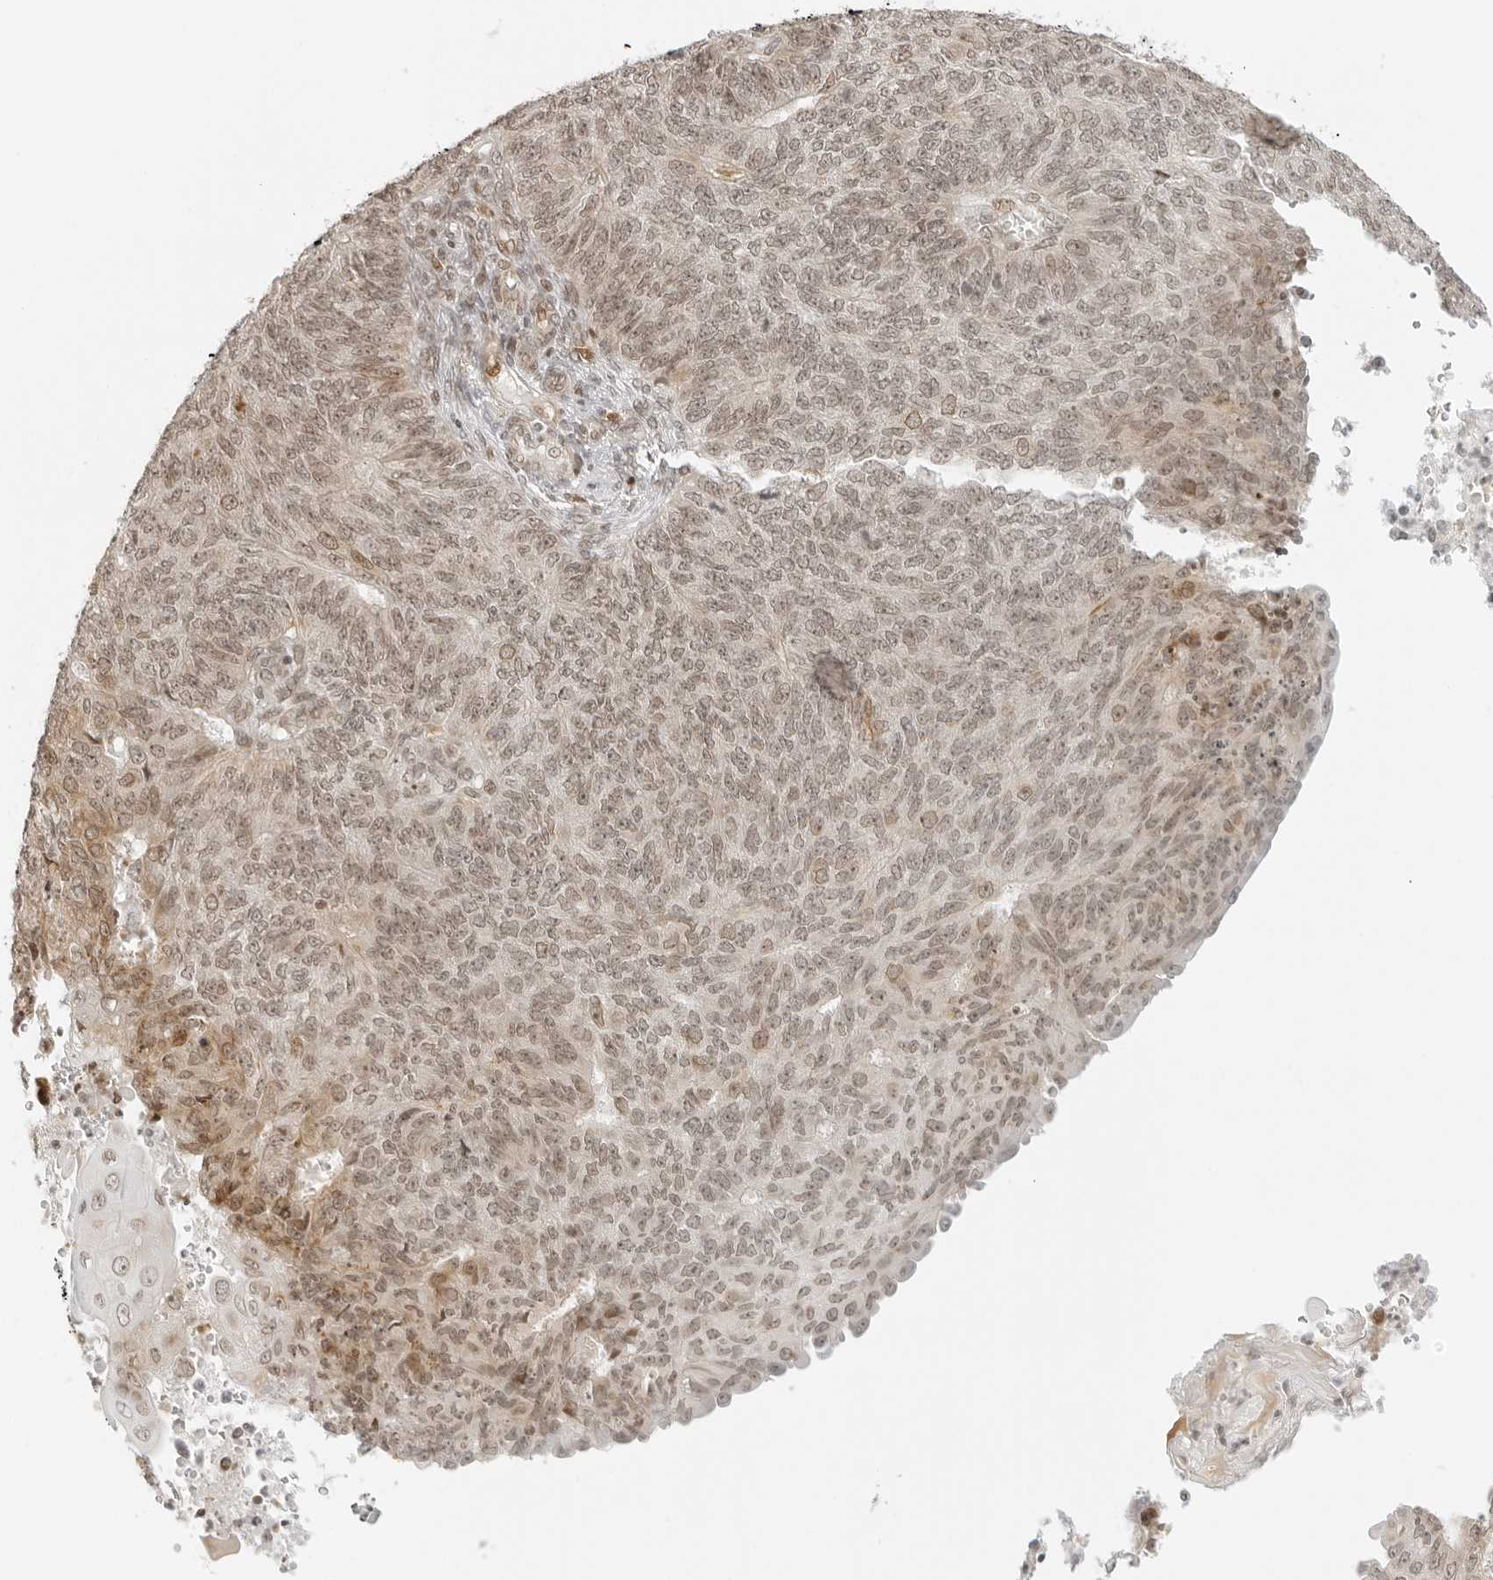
{"staining": {"intensity": "weak", "quantity": ">75%", "location": "nuclear"}, "tissue": "endometrial cancer", "cell_type": "Tumor cells", "image_type": "cancer", "snomed": [{"axis": "morphology", "description": "Adenocarcinoma, NOS"}, {"axis": "topography", "description": "Endometrium"}], "caption": "Immunohistochemistry (IHC) histopathology image of neoplastic tissue: endometrial adenocarcinoma stained using immunohistochemistry exhibits low levels of weak protein expression localized specifically in the nuclear of tumor cells, appearing as a nuclear brown color.", "gene": "ZNF407", "patient": {"sex": "female", "age": 32}}